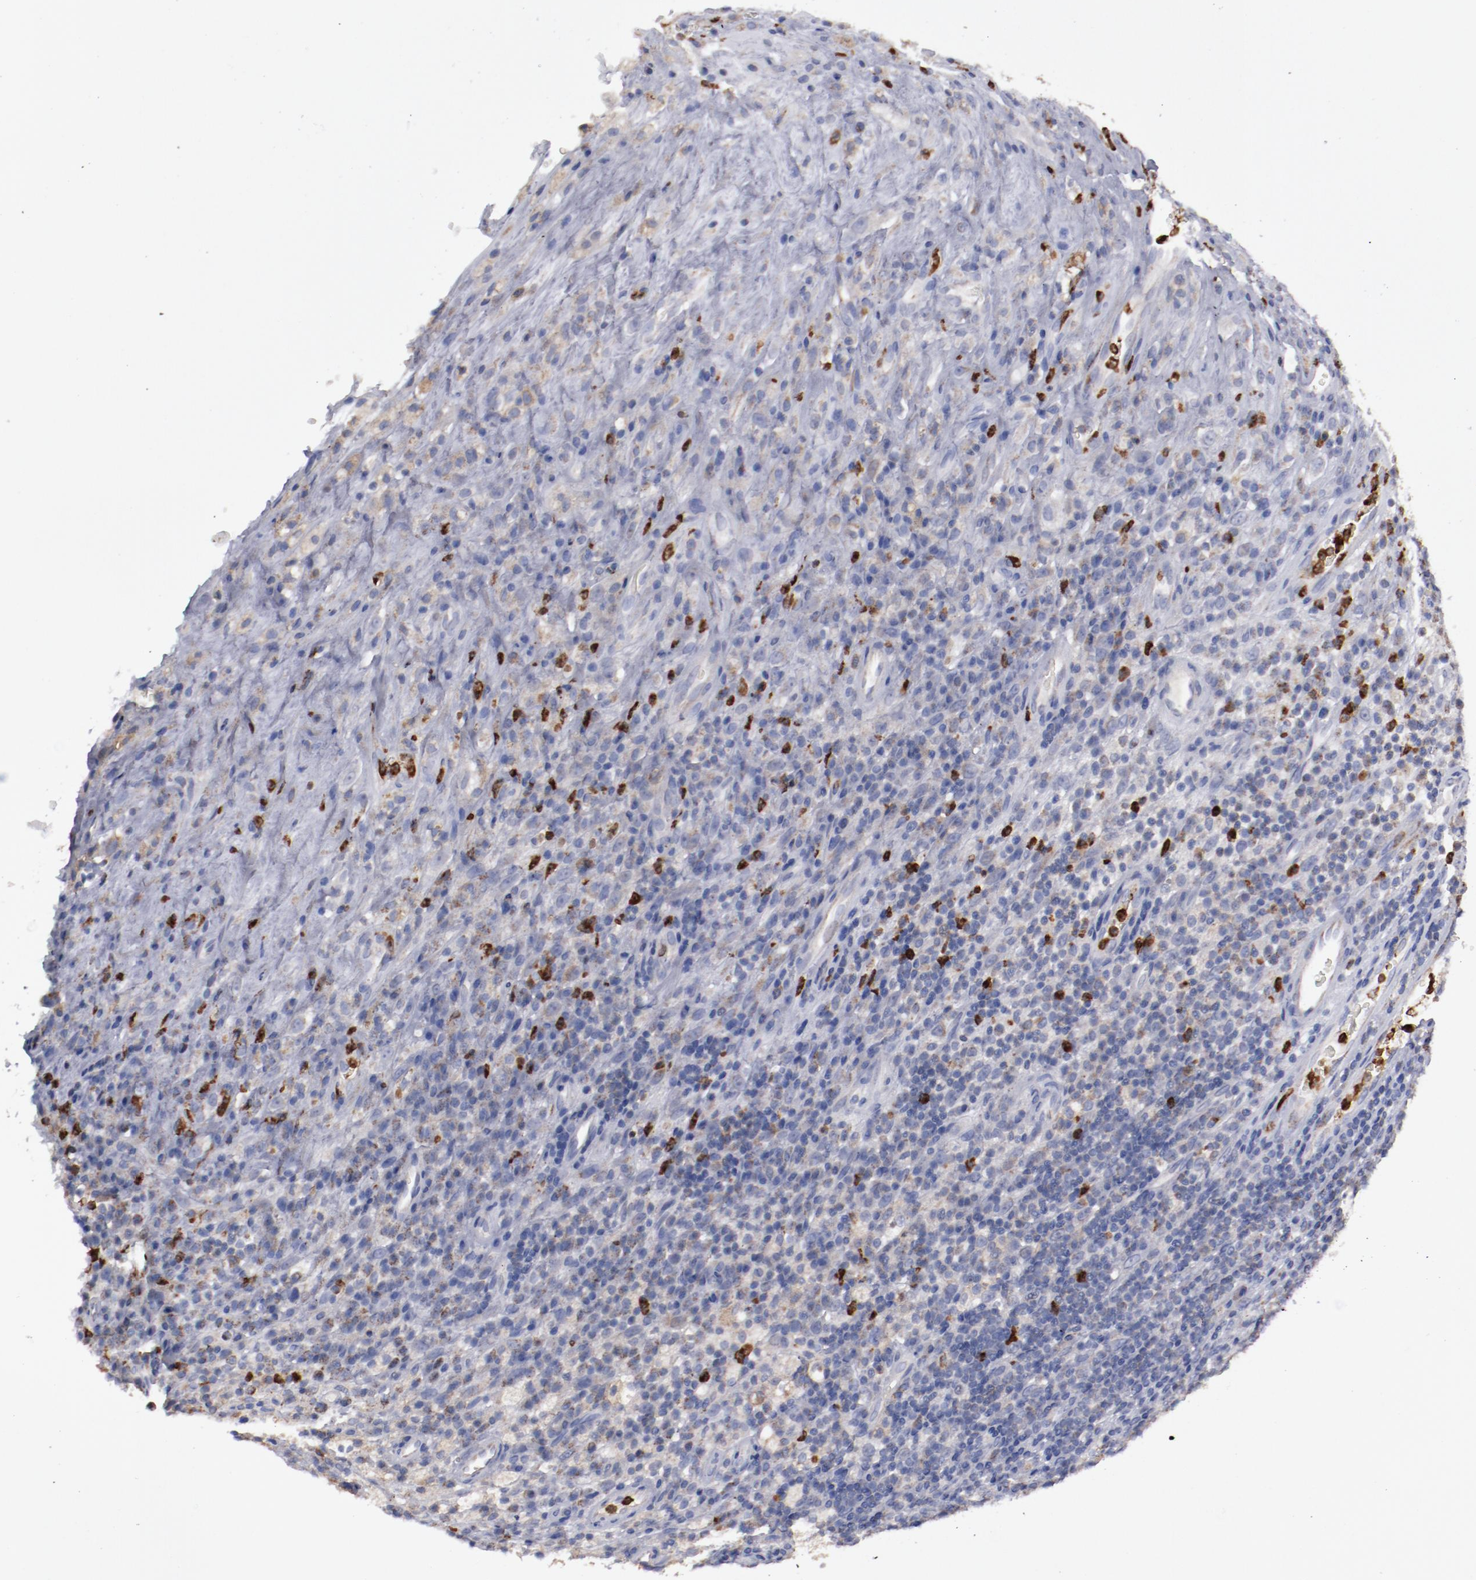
{"staining": {"intensity": "weak", "quantity": ">75%", "location": "cytoplasmic/membranous"}, "tissue": "testis cancer", "cell_type": "Tumor cells", "image_type": "cancer", "snomed": [{"axis": "morphology", "description": "Necrosis, NOS"}, {"axis": "morphology", "description": "Carcinoma, Embryonal, NOS"}, {"axis": "topography", "description": "Testis"}], "caption": "Immunohistochemistry of testis cancer exhibits low levels of weak cytoplasmic/membranous expression in about >75% of tumor cells. (Brightfield microscopy of DAB IHC at high magnification).", "gene": "FGR", "patient": {"sex": "male", "age": 19}}